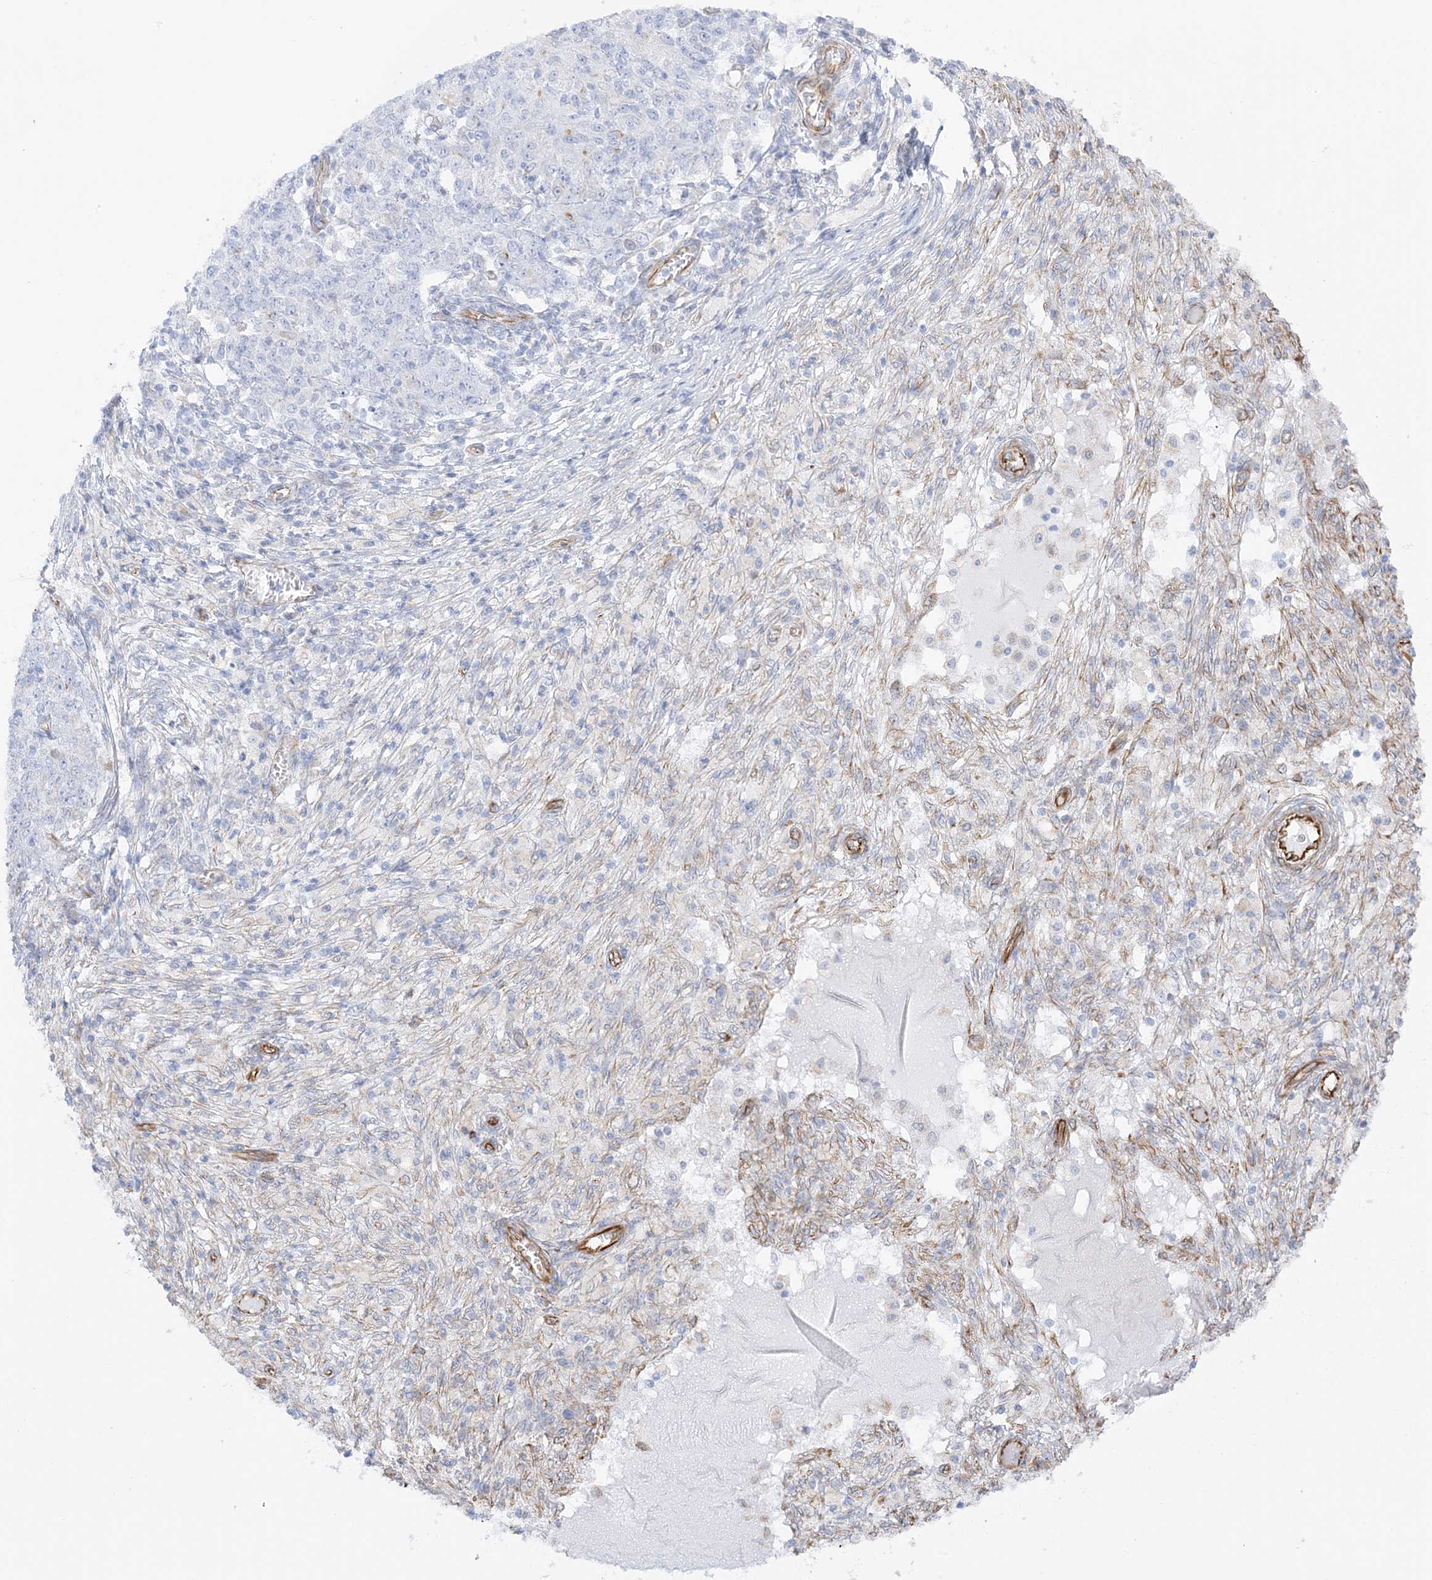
{"staining": {"intensity": "negative", "quantity": "none", "location": "none"}, "tissue": "ovarian cancer", "cell_type": "Tumor cells", "image_type": "cancer", "snomed": [{"axis": "morphology", "description": "Carcinoma, endometroid"}, {"axis": "topography", "description": "Ovary"}], "caption": "IHC of human ovarian endometroid carcinoma reveals no expression in tumor cells.", "gene": "PID1", "patient": {"sex": "female", "age": 42}}